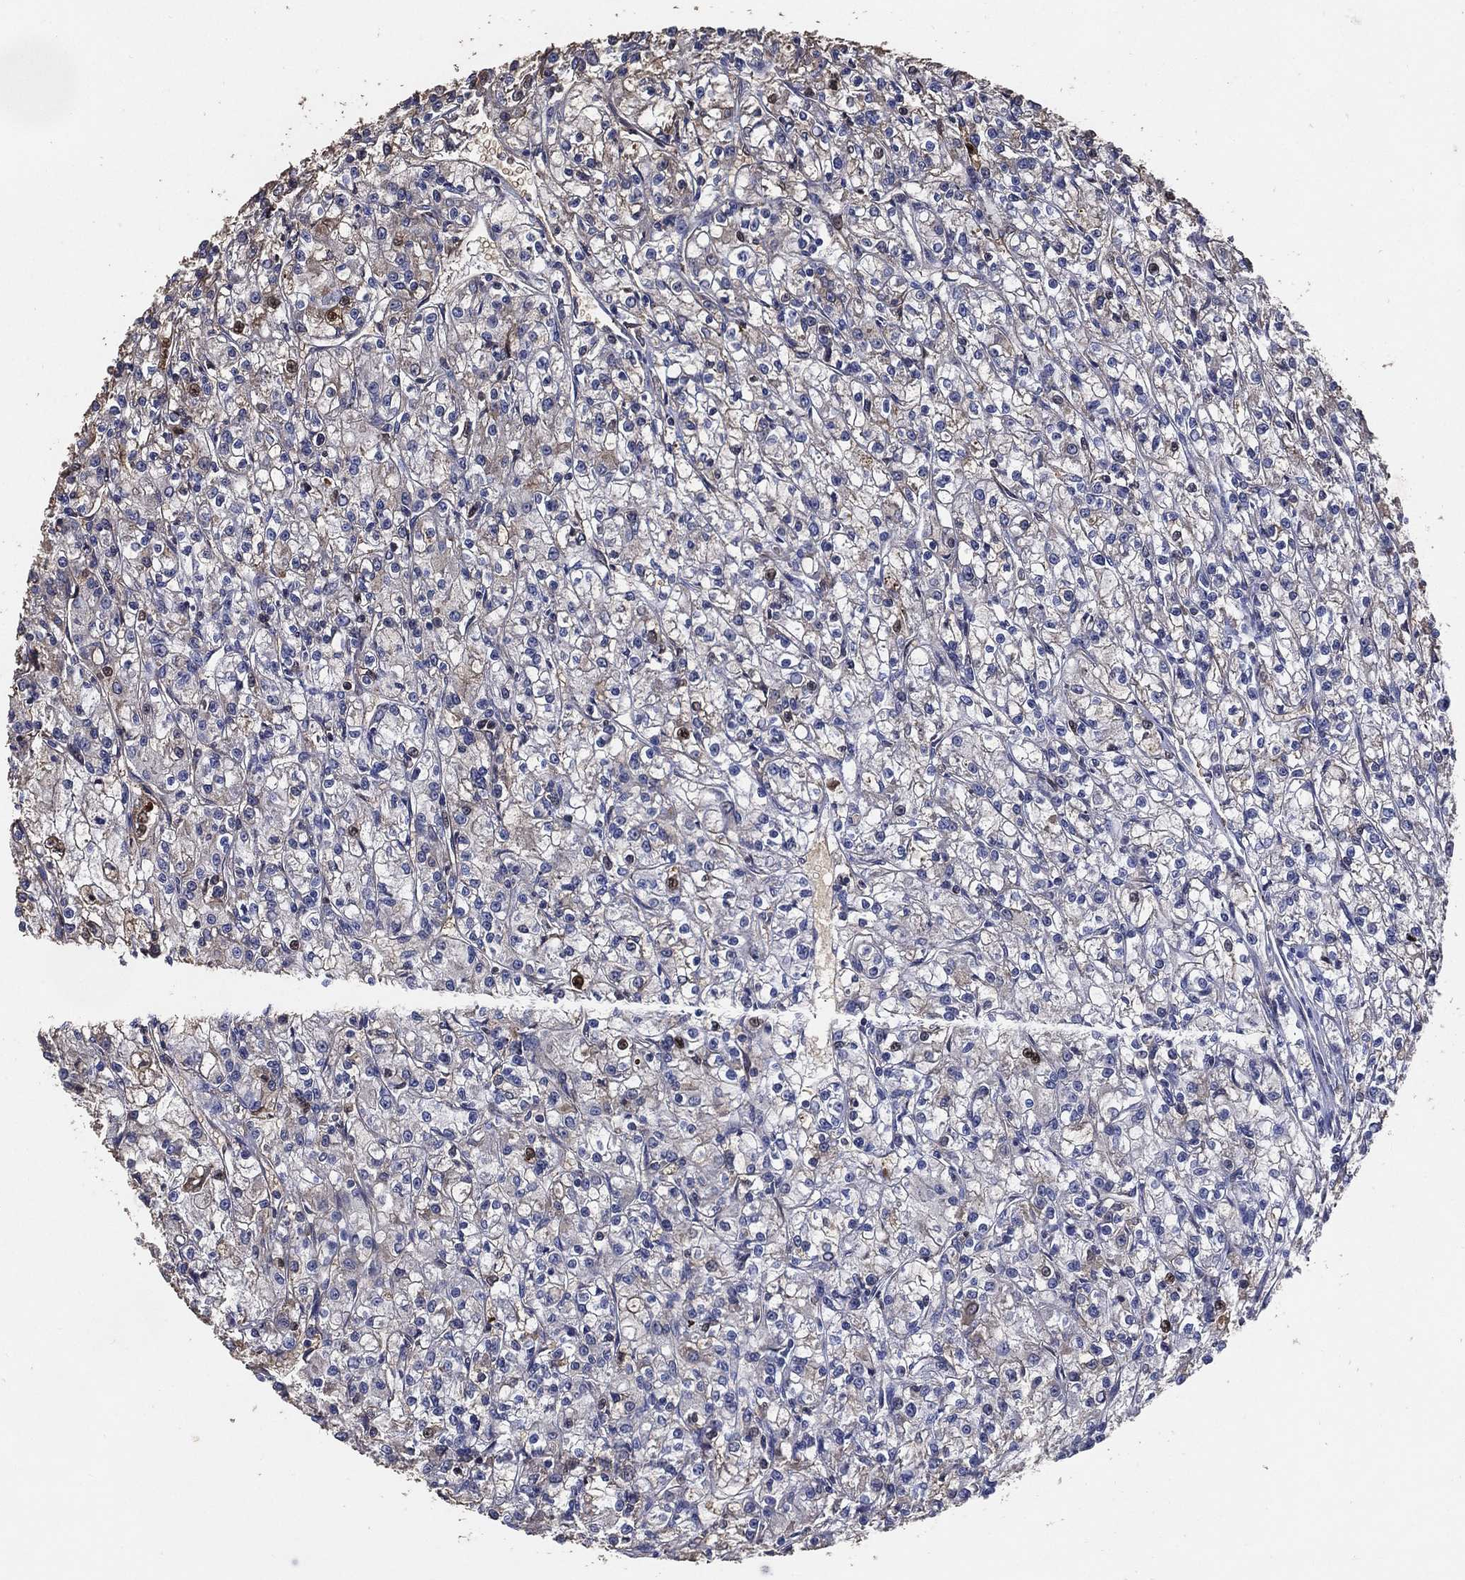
{"staining": {"intensity": "weak", "quantity": "<25%", "location": "cytoplasmic/membranous"}, "tissue": "renal cancer", "cell_type": "Tumor cells", "image_type": "cancer", "snomed": [{"axis": "morphology", "description": "Adenocarcinoma, NOS"}, {"axis": "topography", "description": "Kidney"}], "caption": "High power microscopy photomicrograph of an immunohistochemistry (IHC) histopathology image of renal cancer, revealing no significant positivity in tumor cells. (Immunohistochemistry, brightfield microscopy, high magnification).", "gene": "EFNA1", "patient": {"sex": "female", "age": 59}}